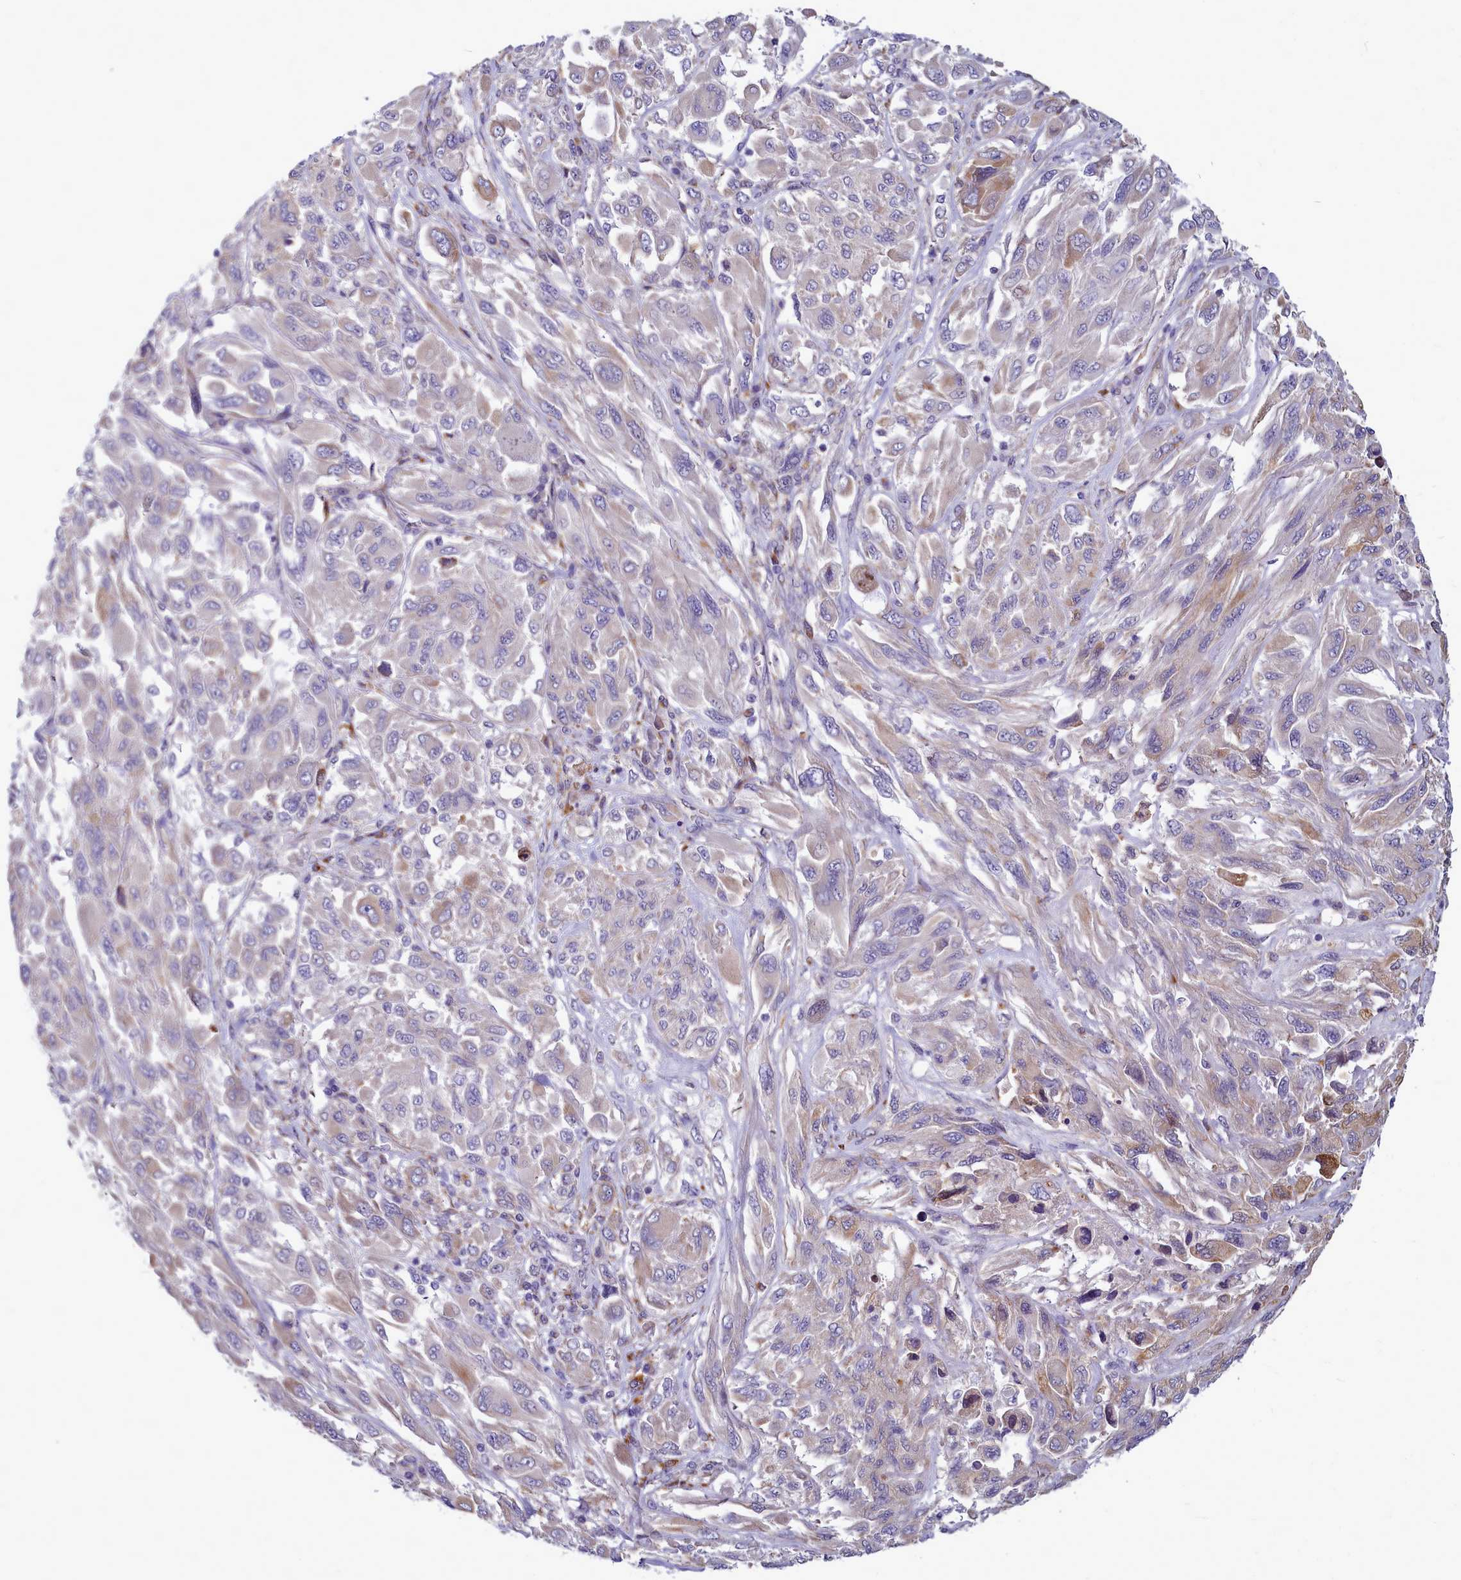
{"staining": {"intensity": "weak", "quantity": "<25%", "location": "cytoplasmic/membranous"}, "tissue": "melanoma", "cell_type": "Tumor cells", "image_type": "cancer", "snomed": [{"axis": "morphology", "description": "Malignant melanoma, NOS"}, {"axis": "topography", "description": "Skin"}], "caption": "Tumor cells show no significant positivity in malignant melanoma. Brightfield microscopy of IHC stained with DAB (brown) and hematoxylin (blue), captured at high magnification.", "gene": "SMPD4", "patient": {"sex": "female", "age": 91}}